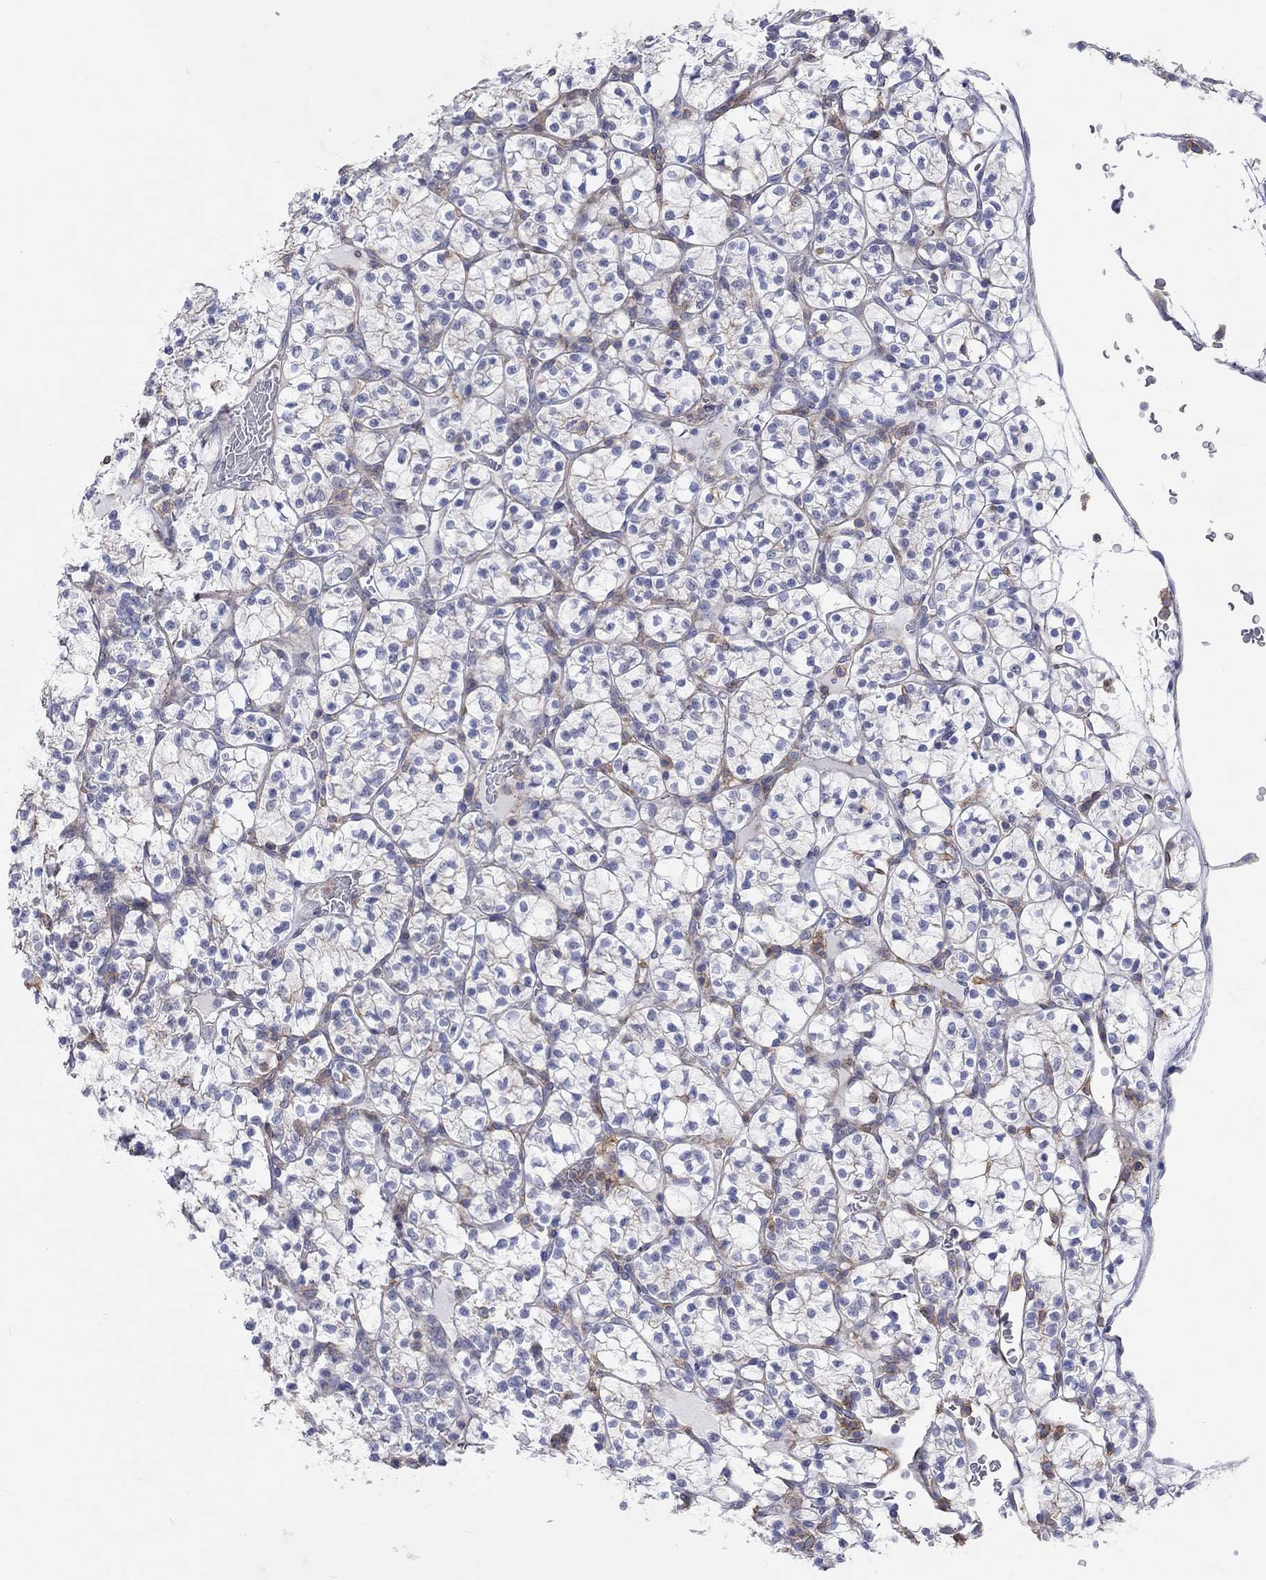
{"staining": {"intensity": "negative", "quantity": "none", "location": "none"}, "tissue": "renal cancer", "cell_type": "Tumor cells", "image_type": "cancer", "snomed": [{"axis": "morphology", "description": "Adenocarcinoma, NOS"}, {"axis": "topography", "description": "Kidney"}], "caption": "There is no significant expression in tumor cells of renal cancer (adenocarcinoma).", "gene": "PCDHGA10", "patient": {"sex": "female", "age": 89}}